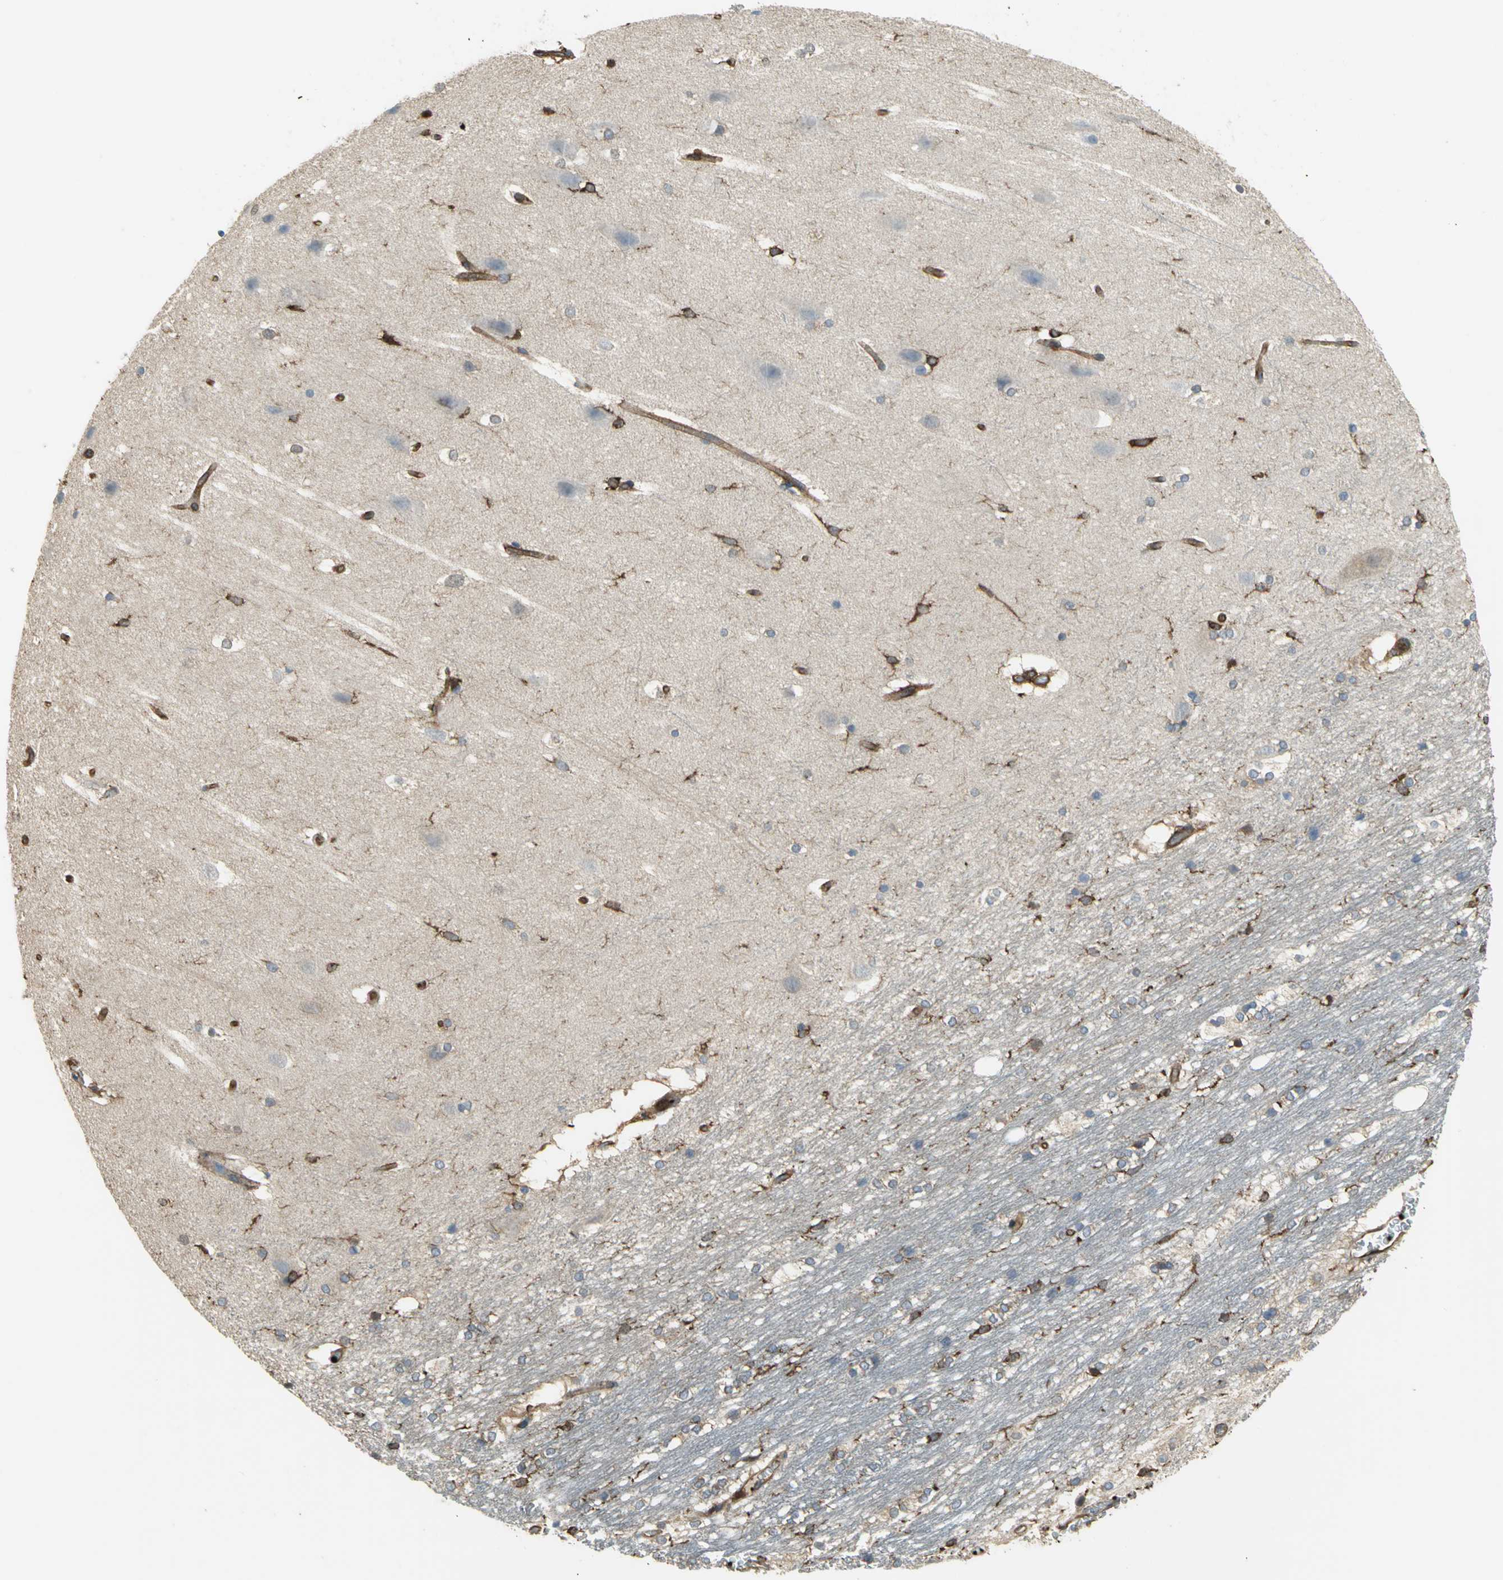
{"staining": {"intensity": "strong", "quantity": "<25%", "location": "cytoplasmic/membranous"}, "tissue": "hippocampus", "cell_type": "Glial cells", "image_type": "normal", "snomed": [{"axis": "morphology", "description": "Normal tissue, NOS"}, {"axis": "topography", "description": "Hippocampus"}], "caption": "Immunohistochemistry (IHC) histopathology image of benign hippocampus: hippocampus stained using immunohistochemistry demonstrates medium levels of strong protein expression localized specifically in the cytoplasmic/membranous of glial cells, appearing as a cytoplasmic/membranous brown color.", "gene": "TLN1", "patient": {"sex": "female", "age": 19}}